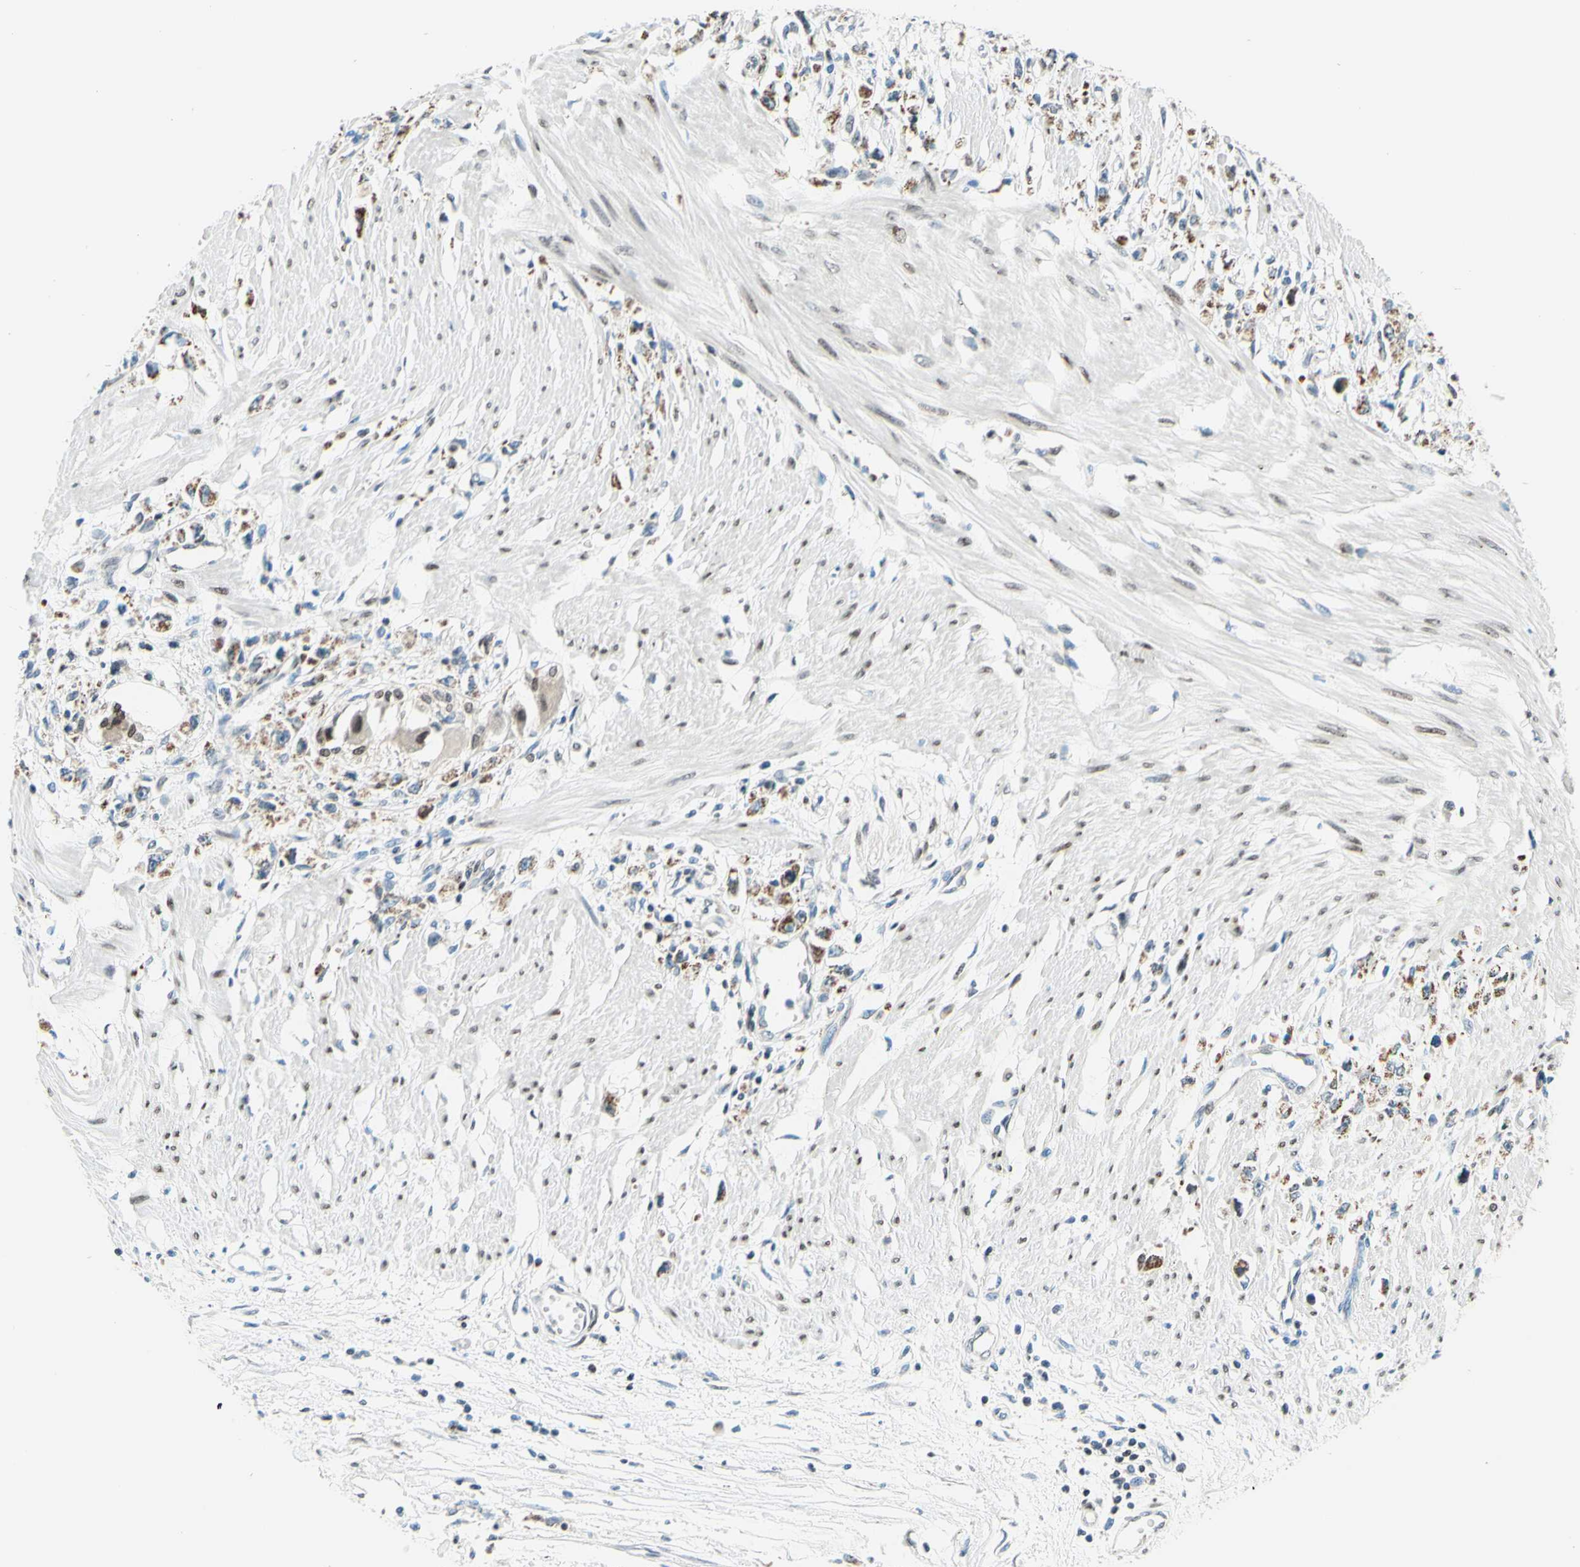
{"staining": {"intensity": "weak", "quantity": ">75%", "location": "nuclear"}, "tissue": "stomach cancer", "cell_type": "Tumor cells", "image_type": "cancer", "snomed": [{"axis": "morphology", "description": "Adenocarcinoma, NOS"}, {"axis": "topography", "description": "Stomach"}], "caption": "Adenocarcinoma (stomach) tissue displays weak nuclear positivity in approximately >75% of tumor cells", "gene": "CBX7", "patient": {"sex": "female", "age": 59}}